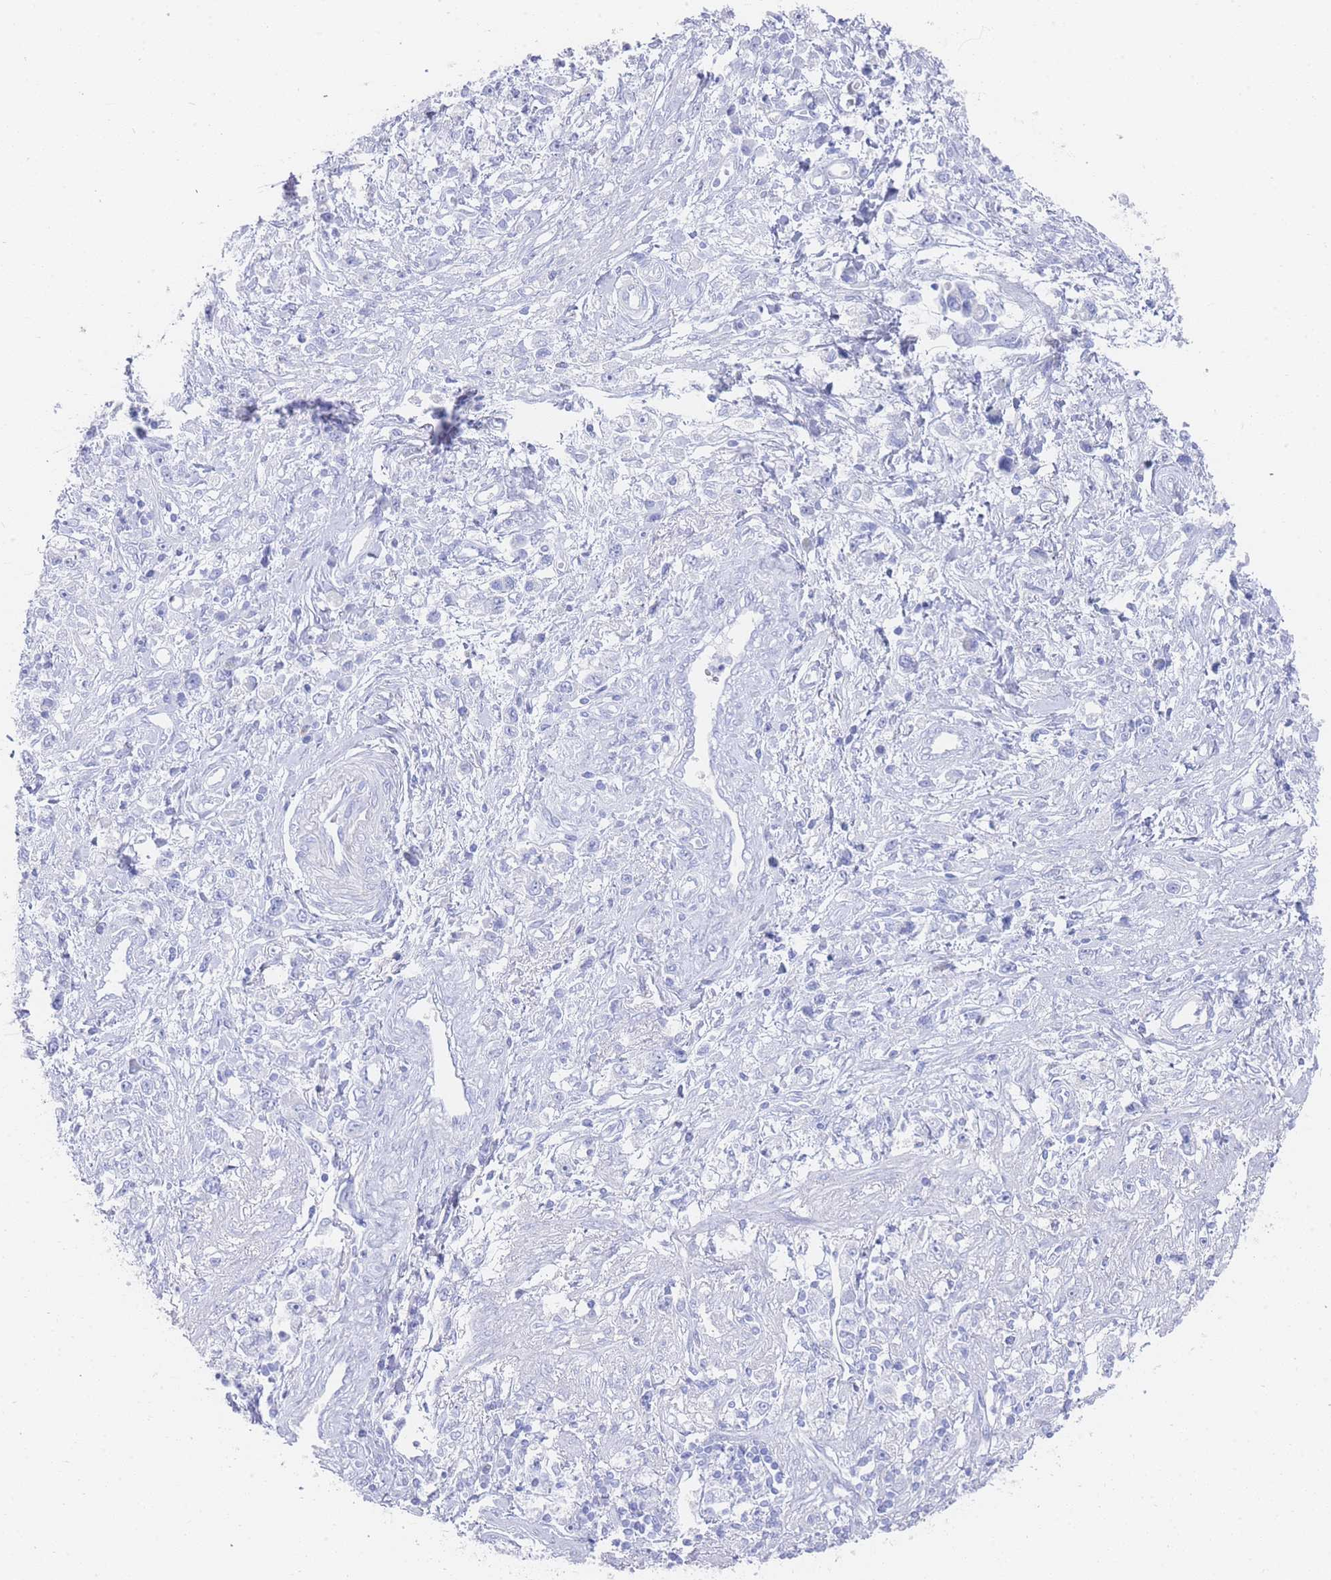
{"staining": {"intensity": "negative", "quantity": "none", "location": "none"}, "tissue": "stomach cancer", "cell_type": "Tumor cells", "image_type": "cancer", "snomed": [{"axis": "morphology", "description": "Adenocarcinoma, NOS"}, {"axis": "topography", "description": "Stomach"}], "caption": "Immunohistochemistry (IHC) photomicrograph of neoplastic tissue: human stomach cancer stained with DAB shows no significant protein positivity in tumor cells. Brightfield microscopy of IHC stained with DAB (3,3'-diaminobenzidine) (brown) and hematoxylin (blue), captured at high magnification.", "gene": "LRRC37A", "patient": {"sex": "female", "age": 59}}